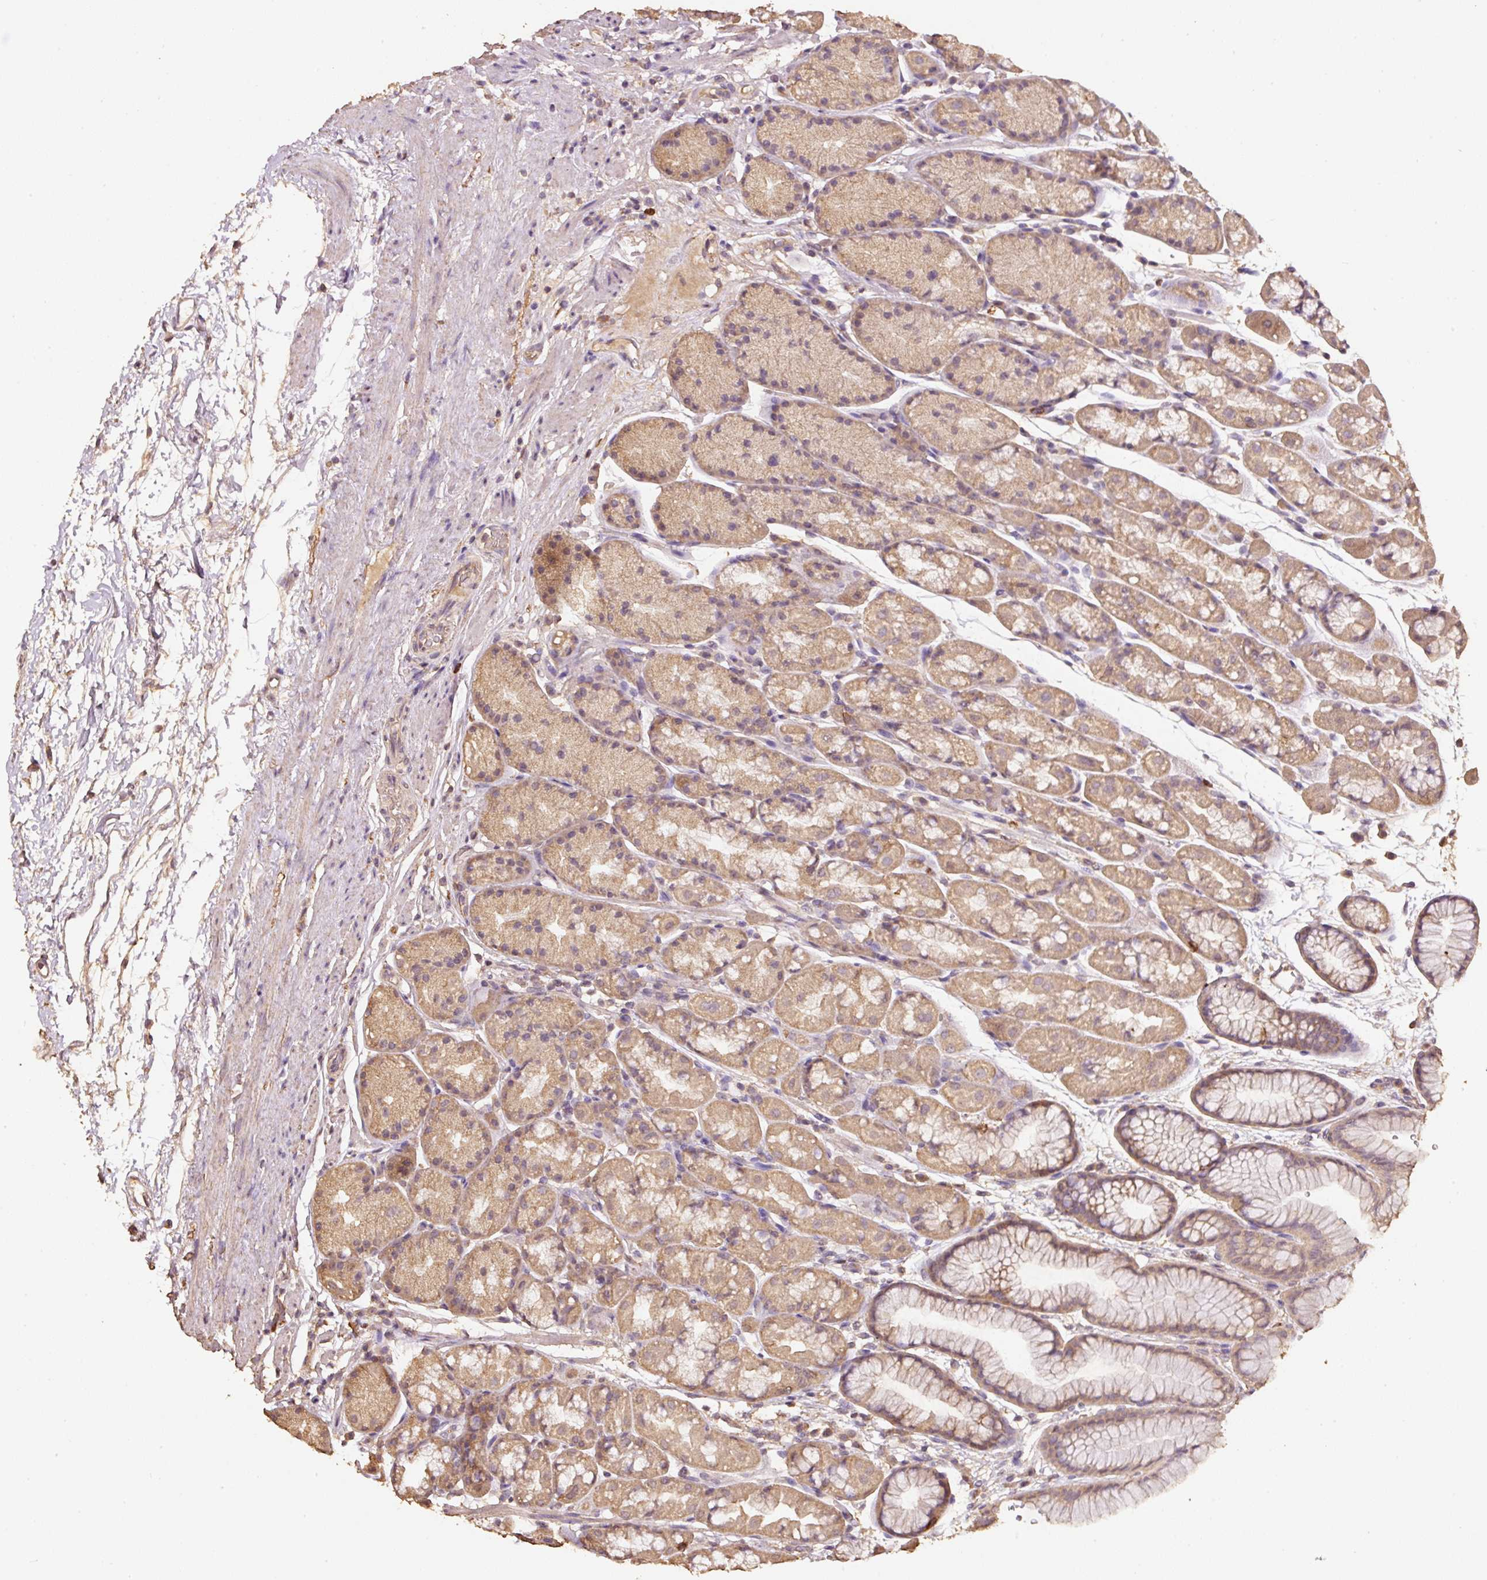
{"staining": {"intensity": "moderate", "quantity": "25%-75%", "location": "cytoplasmic/membranous"}, "tissue": "stomach", "cell_type": "Glandular cells", "image_type": "normal", "snomed": [{"axis": "morphology", "description": "Normal tissue, NOS"}, {"axis": "topography", "description": "Stomach, lower"}], "caption": "Immunohistochemical staining of normal human stomach demonstrates 25%-75% levels of moderate cytoplasmic/membranous protein positivity in about 25%-75% of glandular cells. The protein of interest is stained brown, and the nuclei are stained in blue (DAB (3,3'-diaminobenzidine) IHC with brightfield microscopy, high magnification).", "gene": "HERC2", "patient": {"sex": "male", "age": 67}}